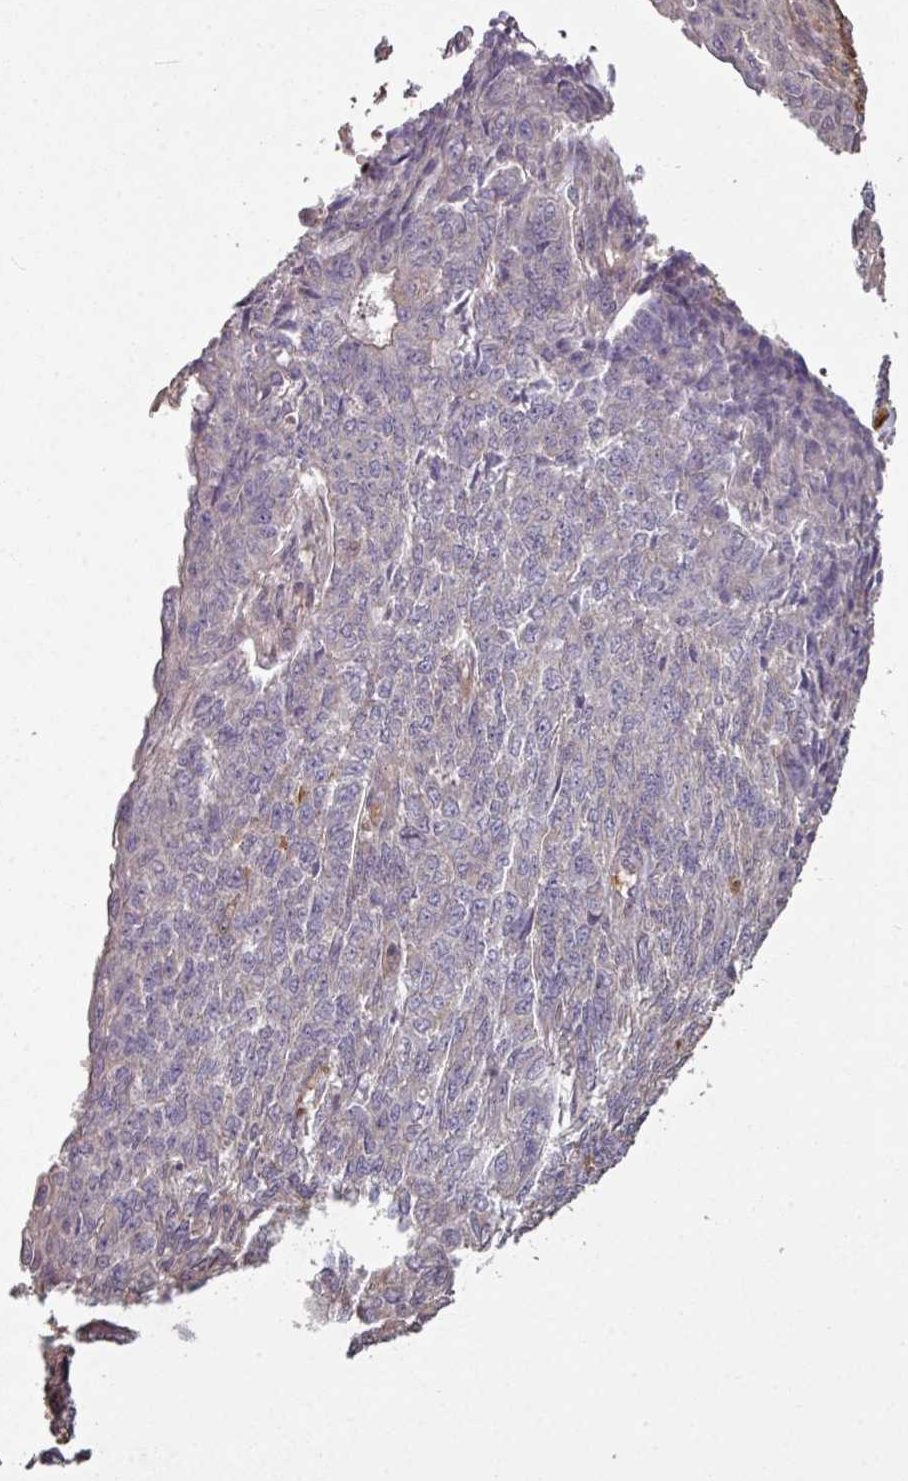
{"staining": {"intensity": "negative", "quantity": "none", "location": "none"}, "tissue": "endometrial cancer", "cell_type": "Tumor cells", "image_type": "cancer", "snomed": [{"axis": "morphology", "description": "Adenocarcinoma, NOS"}, {"axis": "topography", "description": "Endometrium"}], "caption": "Immunohistochemistry histopathology image of neoplastic tissue: endometrial adenocarcinoma stained with DAB demonstrates no significant protein staining in tumor cells.", "gene": "NHSL2", "patient": {"sex": "female", "age": 32}}